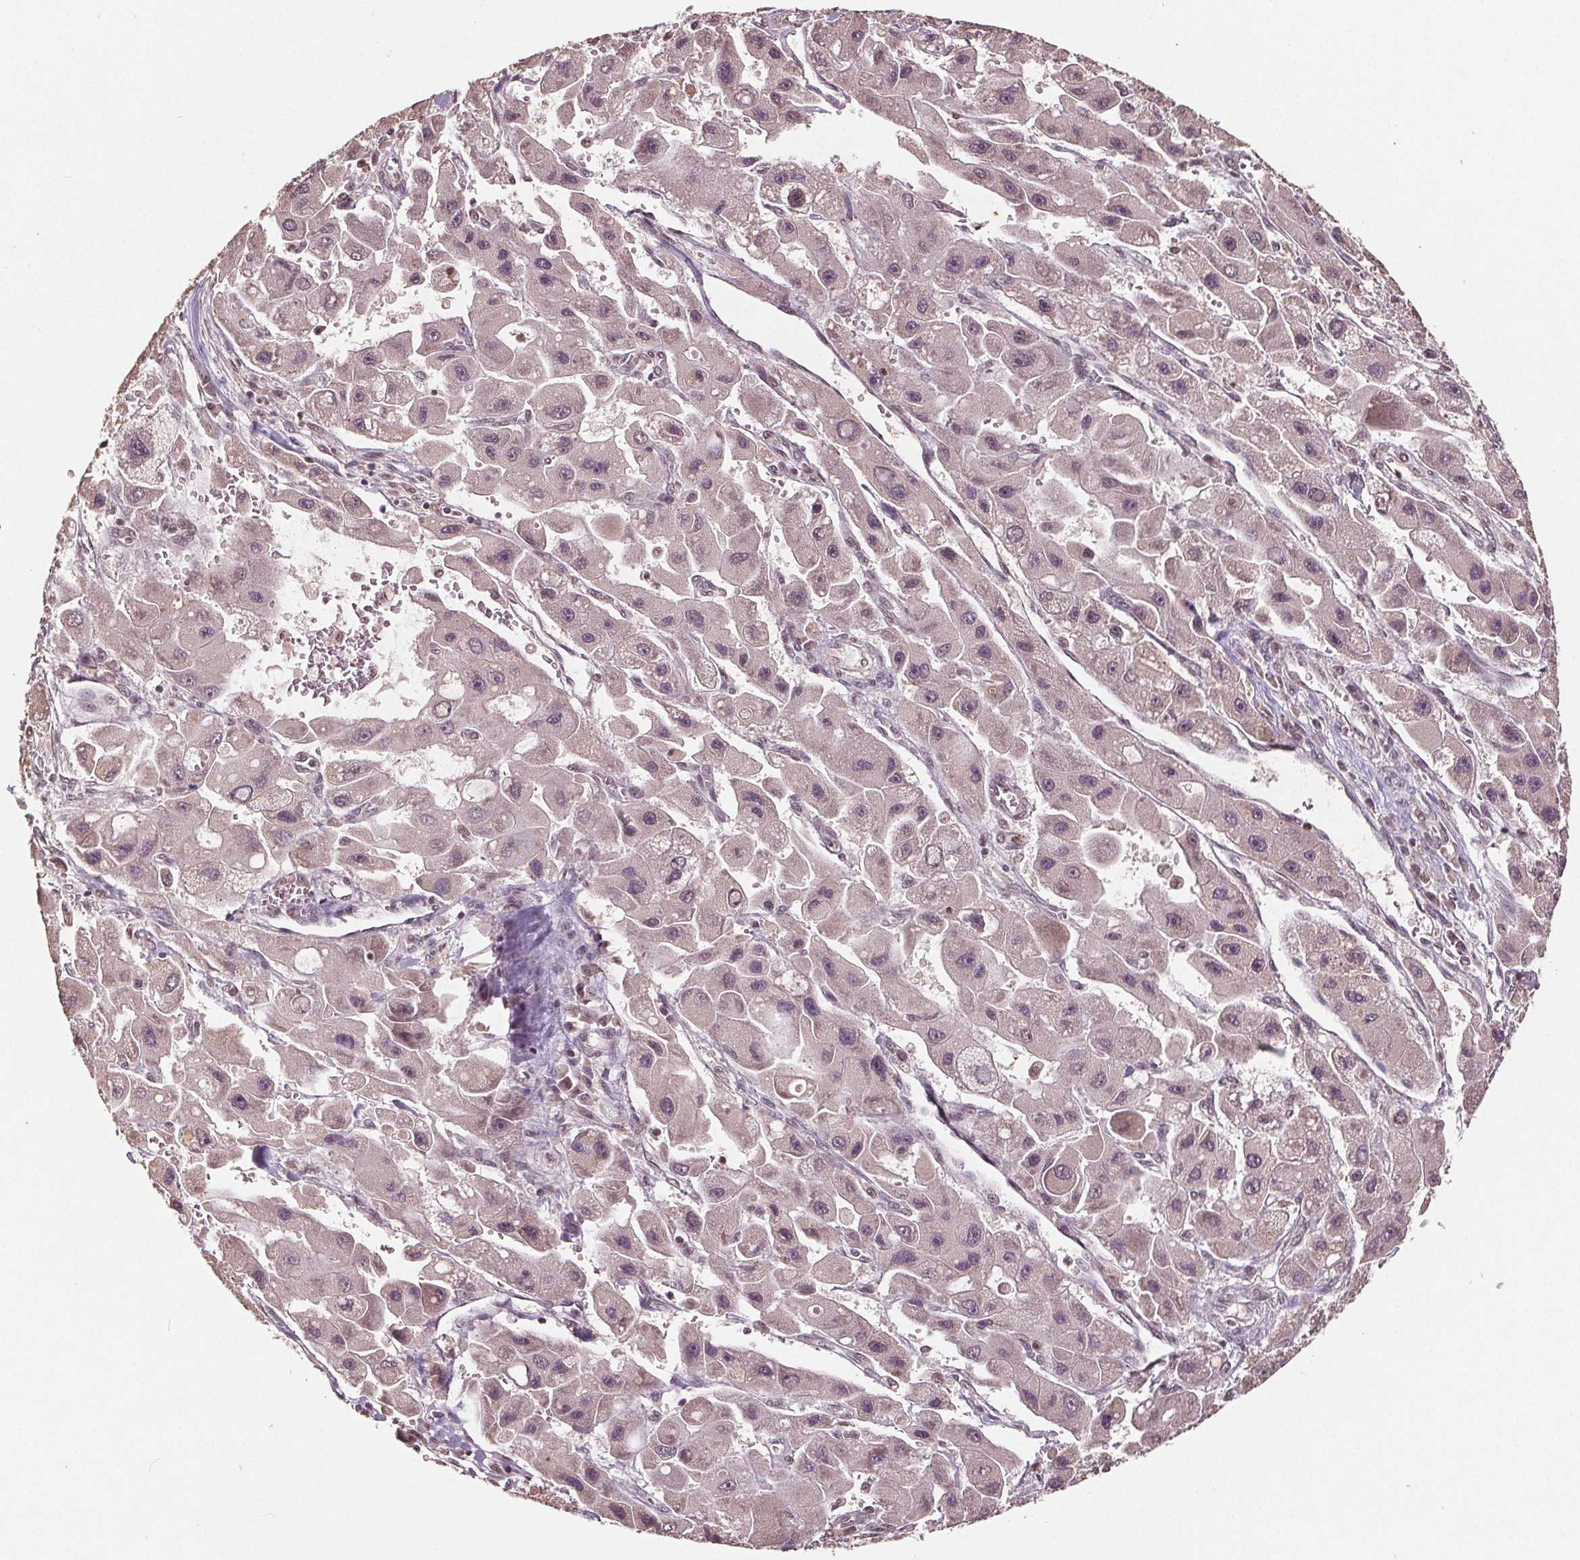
{"staining": {"intensity": "weak", "quantity": "25%-75%", "location": "cytoplasmic/membranous,nuclear"}, "tissue": "liver cancer", "cell_type": "Tumor cells", "image_type": "cancer", "snomed": [{"axis": "morphology", "description": "Carcinoma, Hepatocellular, NOS"}, {"axis": "topography", "description": "Liver"}], "caption": "This image displays IHC staining of liver cancer (hepatocellular carcinoma), with low weak cytoplasmic/membranous and nuclear expression in about 25%-75% of tumor cells.", "gene": "DNMT3B", "patient": {"sex": "male", "age": 24}}